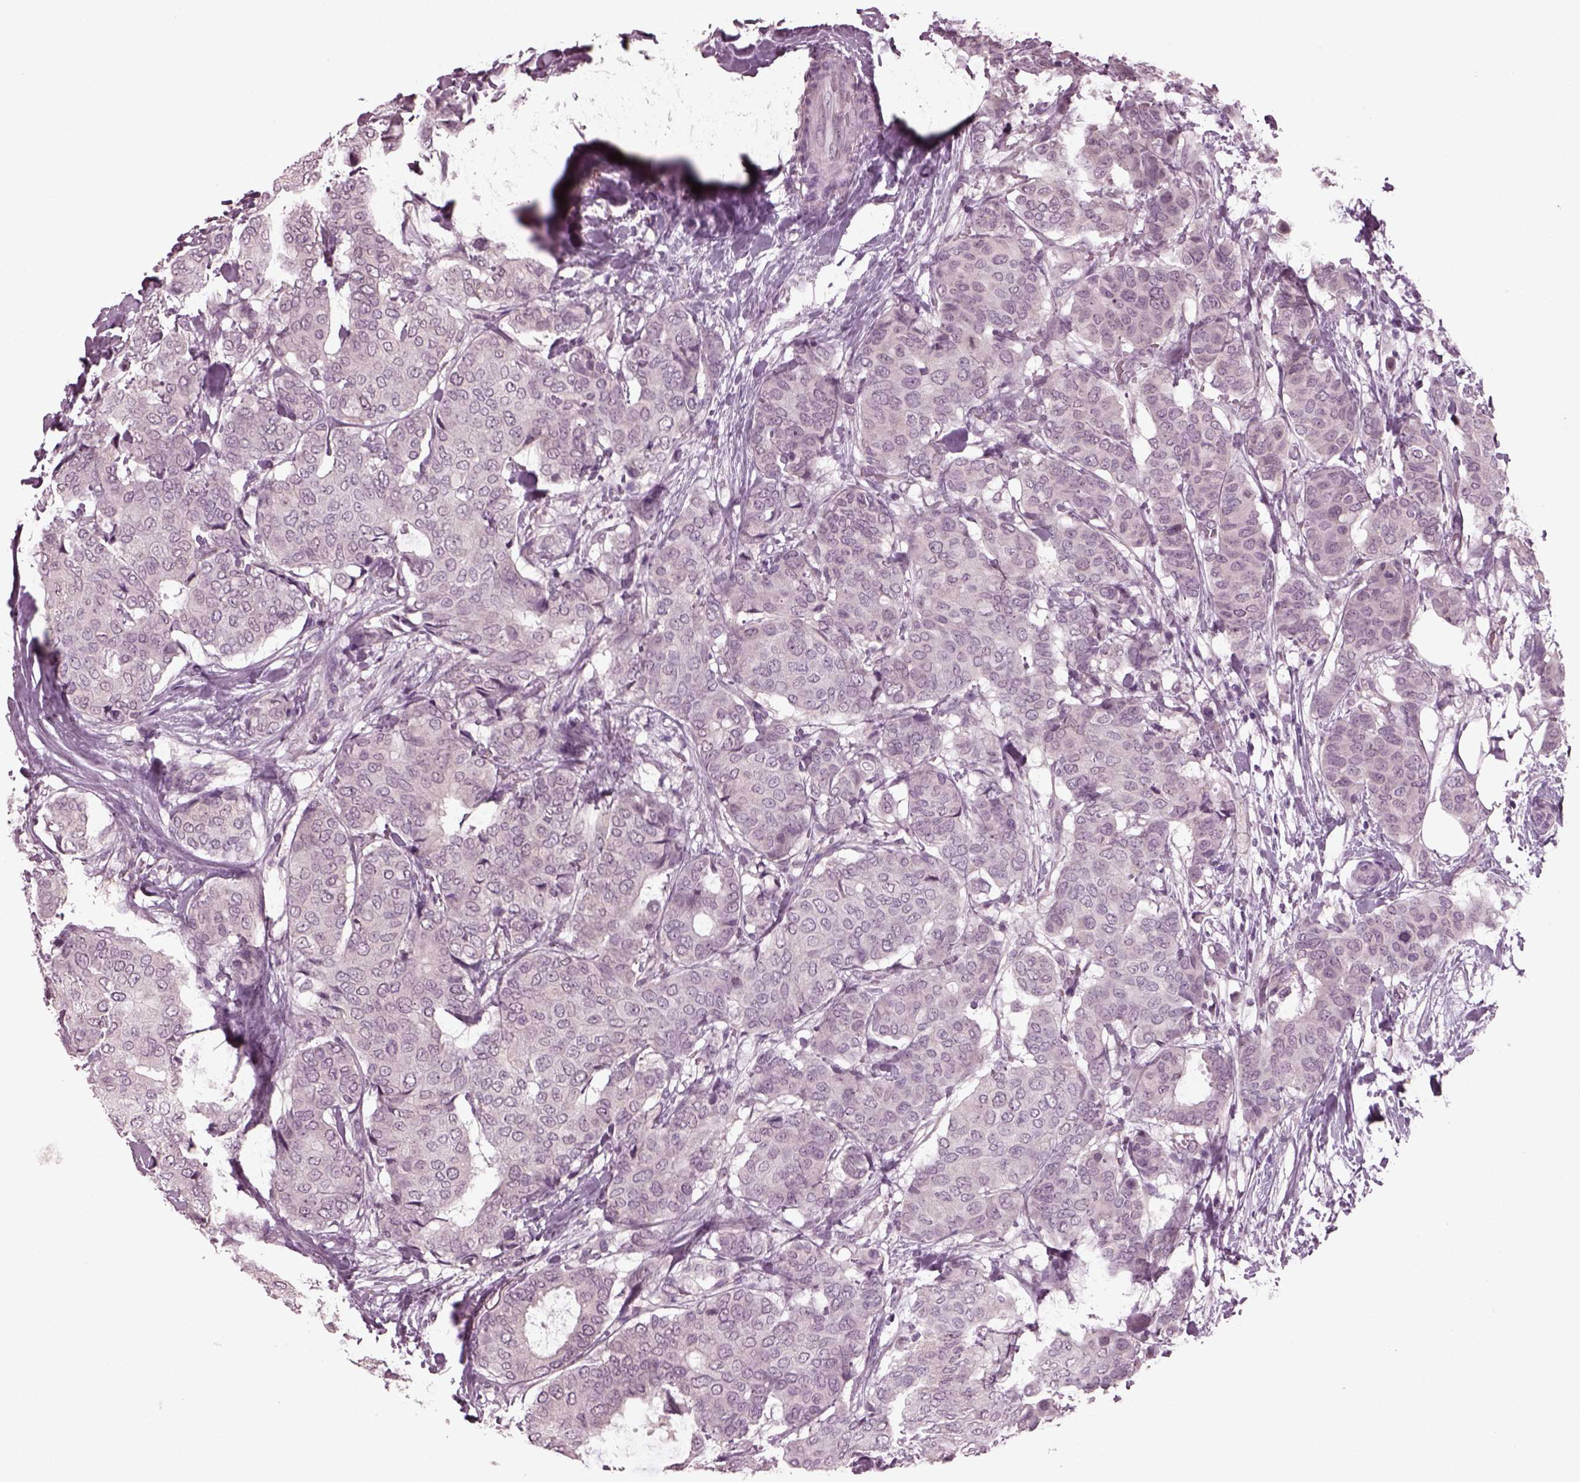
{"staining": {"intensity": "negative", "quantity": "none", "location": "none"}, "tissue": "breast cancer", "cell_type": "Tumor cells", "image_type": "cancer", "snomed": [{"axis": "morphology", "description": "Duct carcinoma"}, {"axis": "topography", "description": "Breast"}], "caption": "This is an immunohistochemistry (IHC) histopathology image of human breast intraductal carcinoma. There is no positivity in tumor cells.", "gene": "CLCN4", "patient": {"sex": "female", "age": 75}}